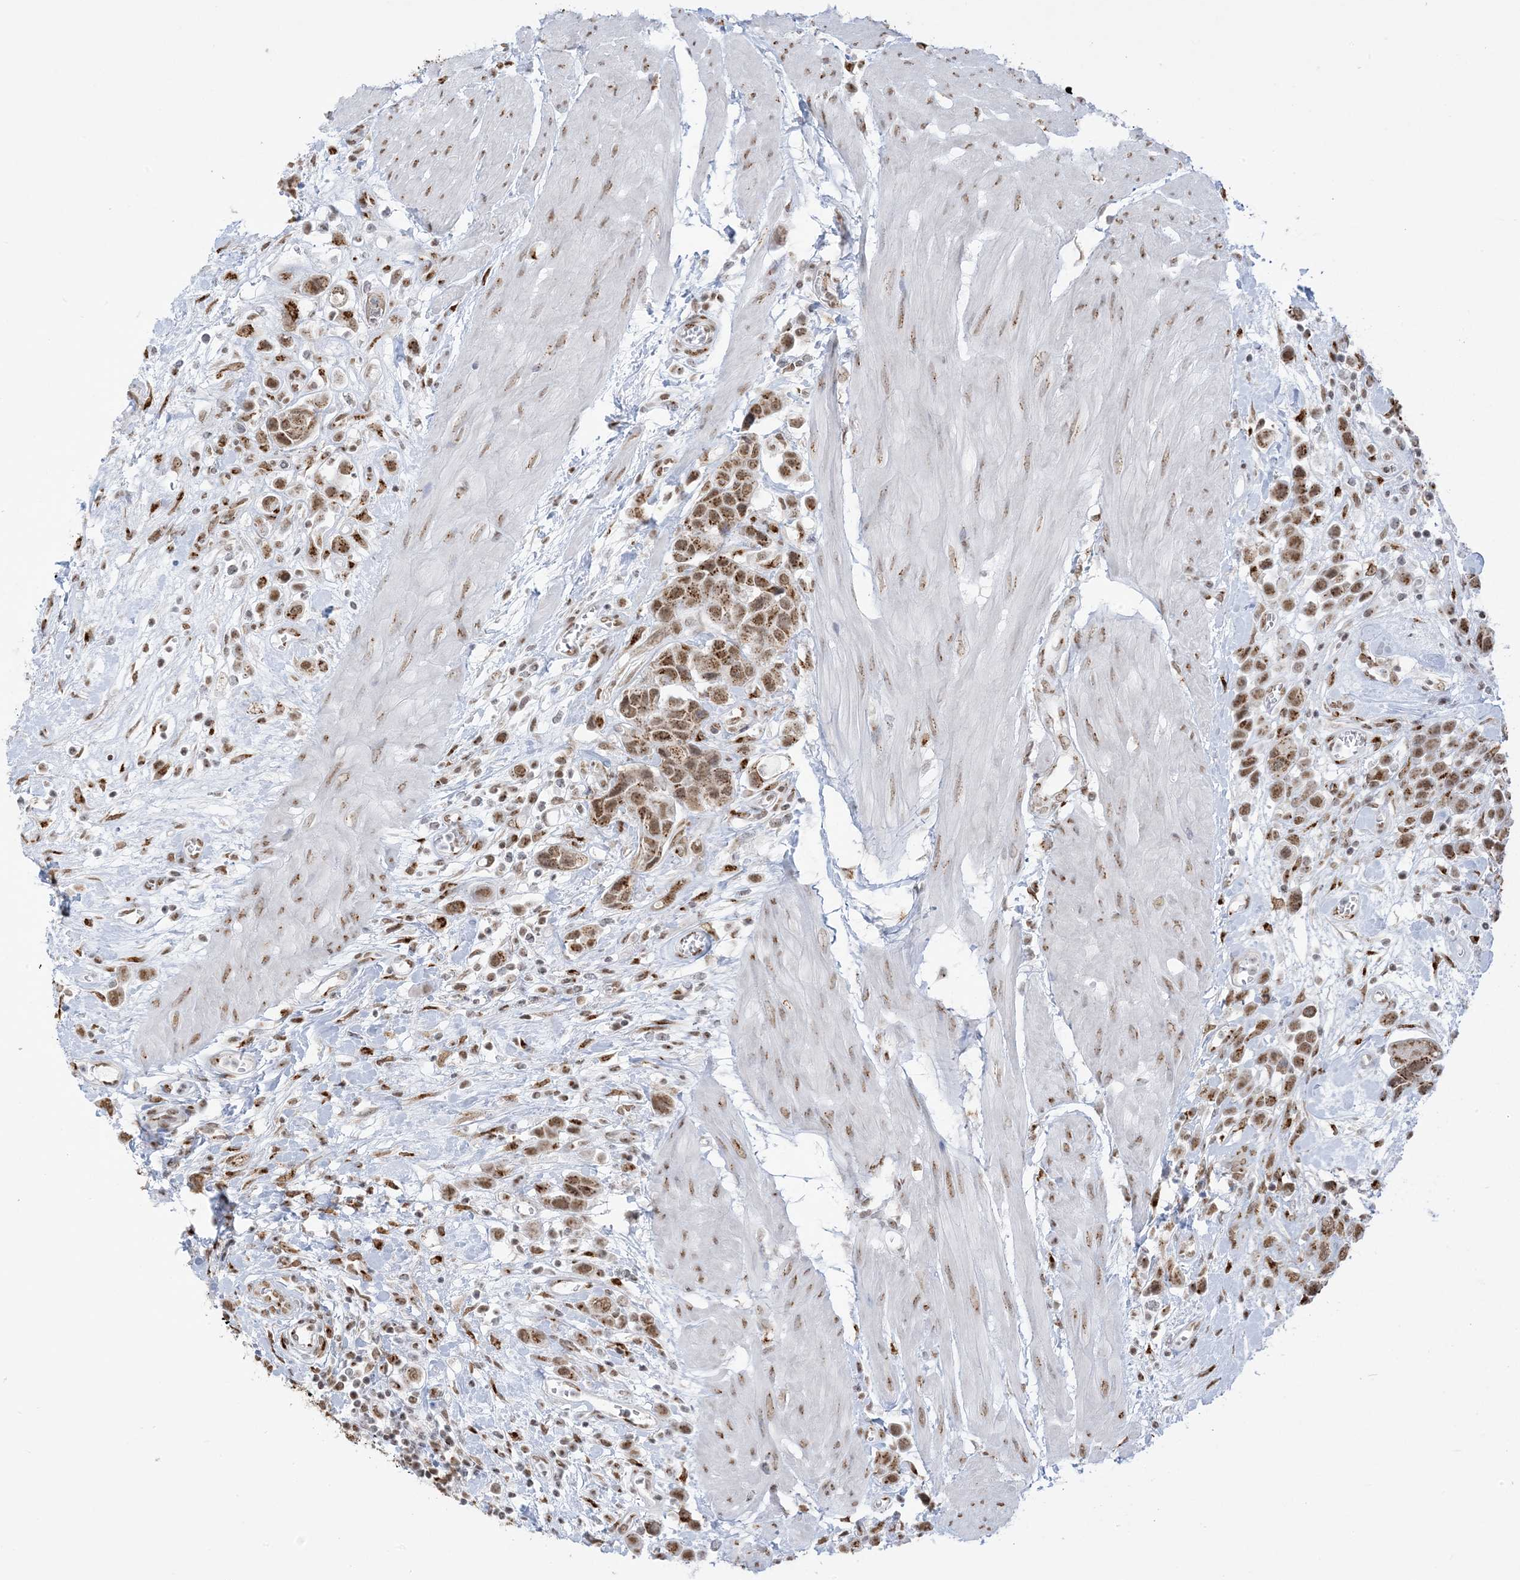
{"staining": {"intensity": "moderate", "quantity": ">75%", "location": "cytoplasmic/membranous,nuclear"}, "tissue": "urothelial cancer", "cell_type": "Tumor cells", "image_type": "cancer", "snomed": [{"axis": "morphology", "description": "Urothelial carcinoma, High grade"}, {"axis": "topography", "description": "Urinary bladder"}], "caption": "High-magnification brightfield microscopy of urothelial cancer stained with DAB (brown) and counterstained with hematoxylin (blue). tumor cells exhibit moderate cytoplasmic/membranous and nuclear staining is present in about>75% of cells.", "gene": "GPR107", "patient": {"sex": "male", "age": 50}}